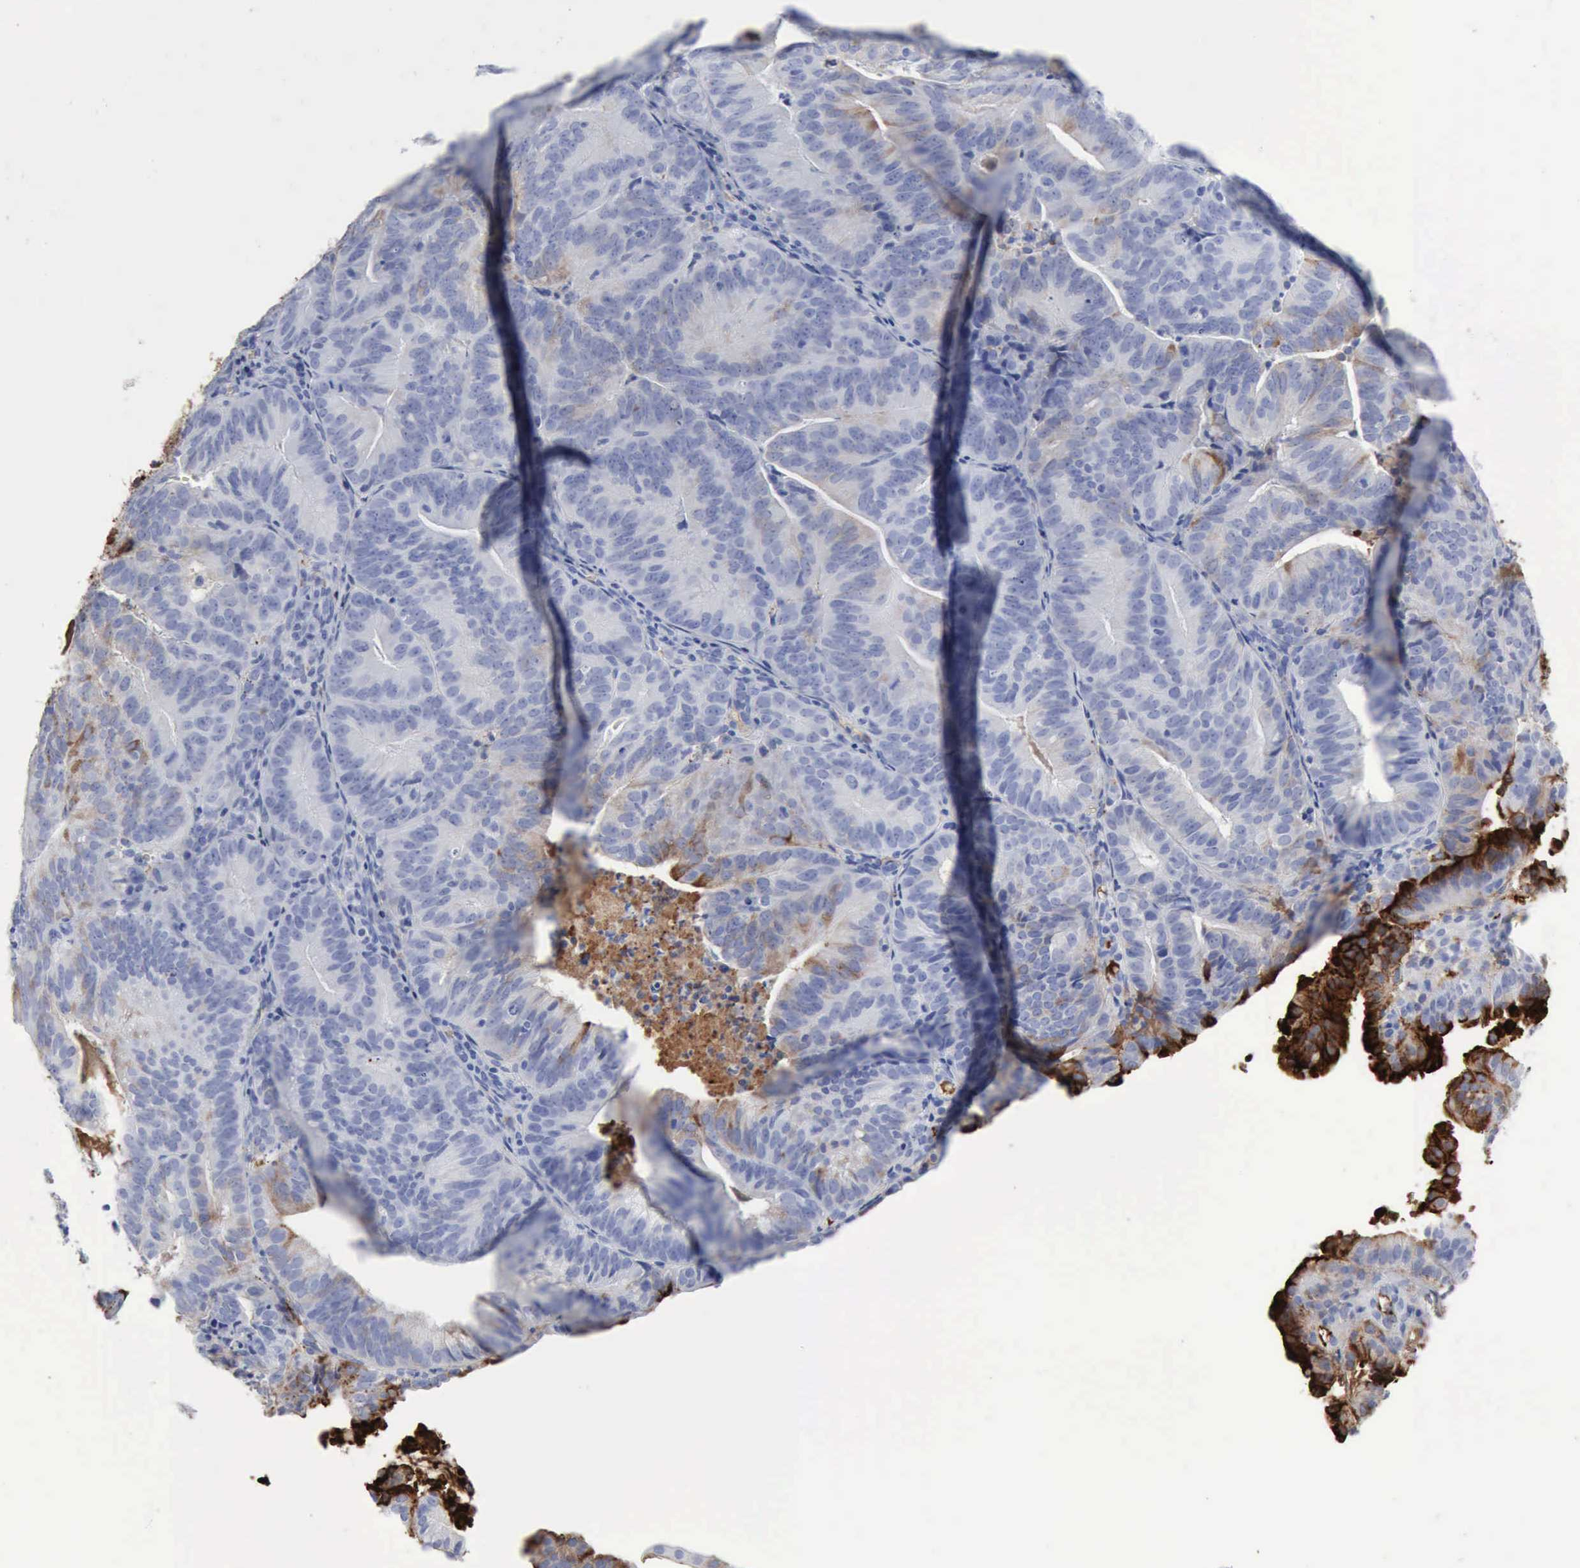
{"staining": {"intensity": "strong", "quantity": "<25%", "location": "cytoplasmic/membranous"}, "tissue": "cervical cancer", "cell_type": "Tumor cells", "image_type": "cancer", "snomed": [{"axis": "morphology", "description": "Adenocarcinoma, NOS"}, {"axis": "topography", "description": "Cervix"}], "caption": "This is an image of IHC staining of cervical cancer, which shows strong positivity in the cytoplasmic/membranous of tumor cells.", "gene": "C4BPA", "patient": {"sex": "female", "age": 60}}